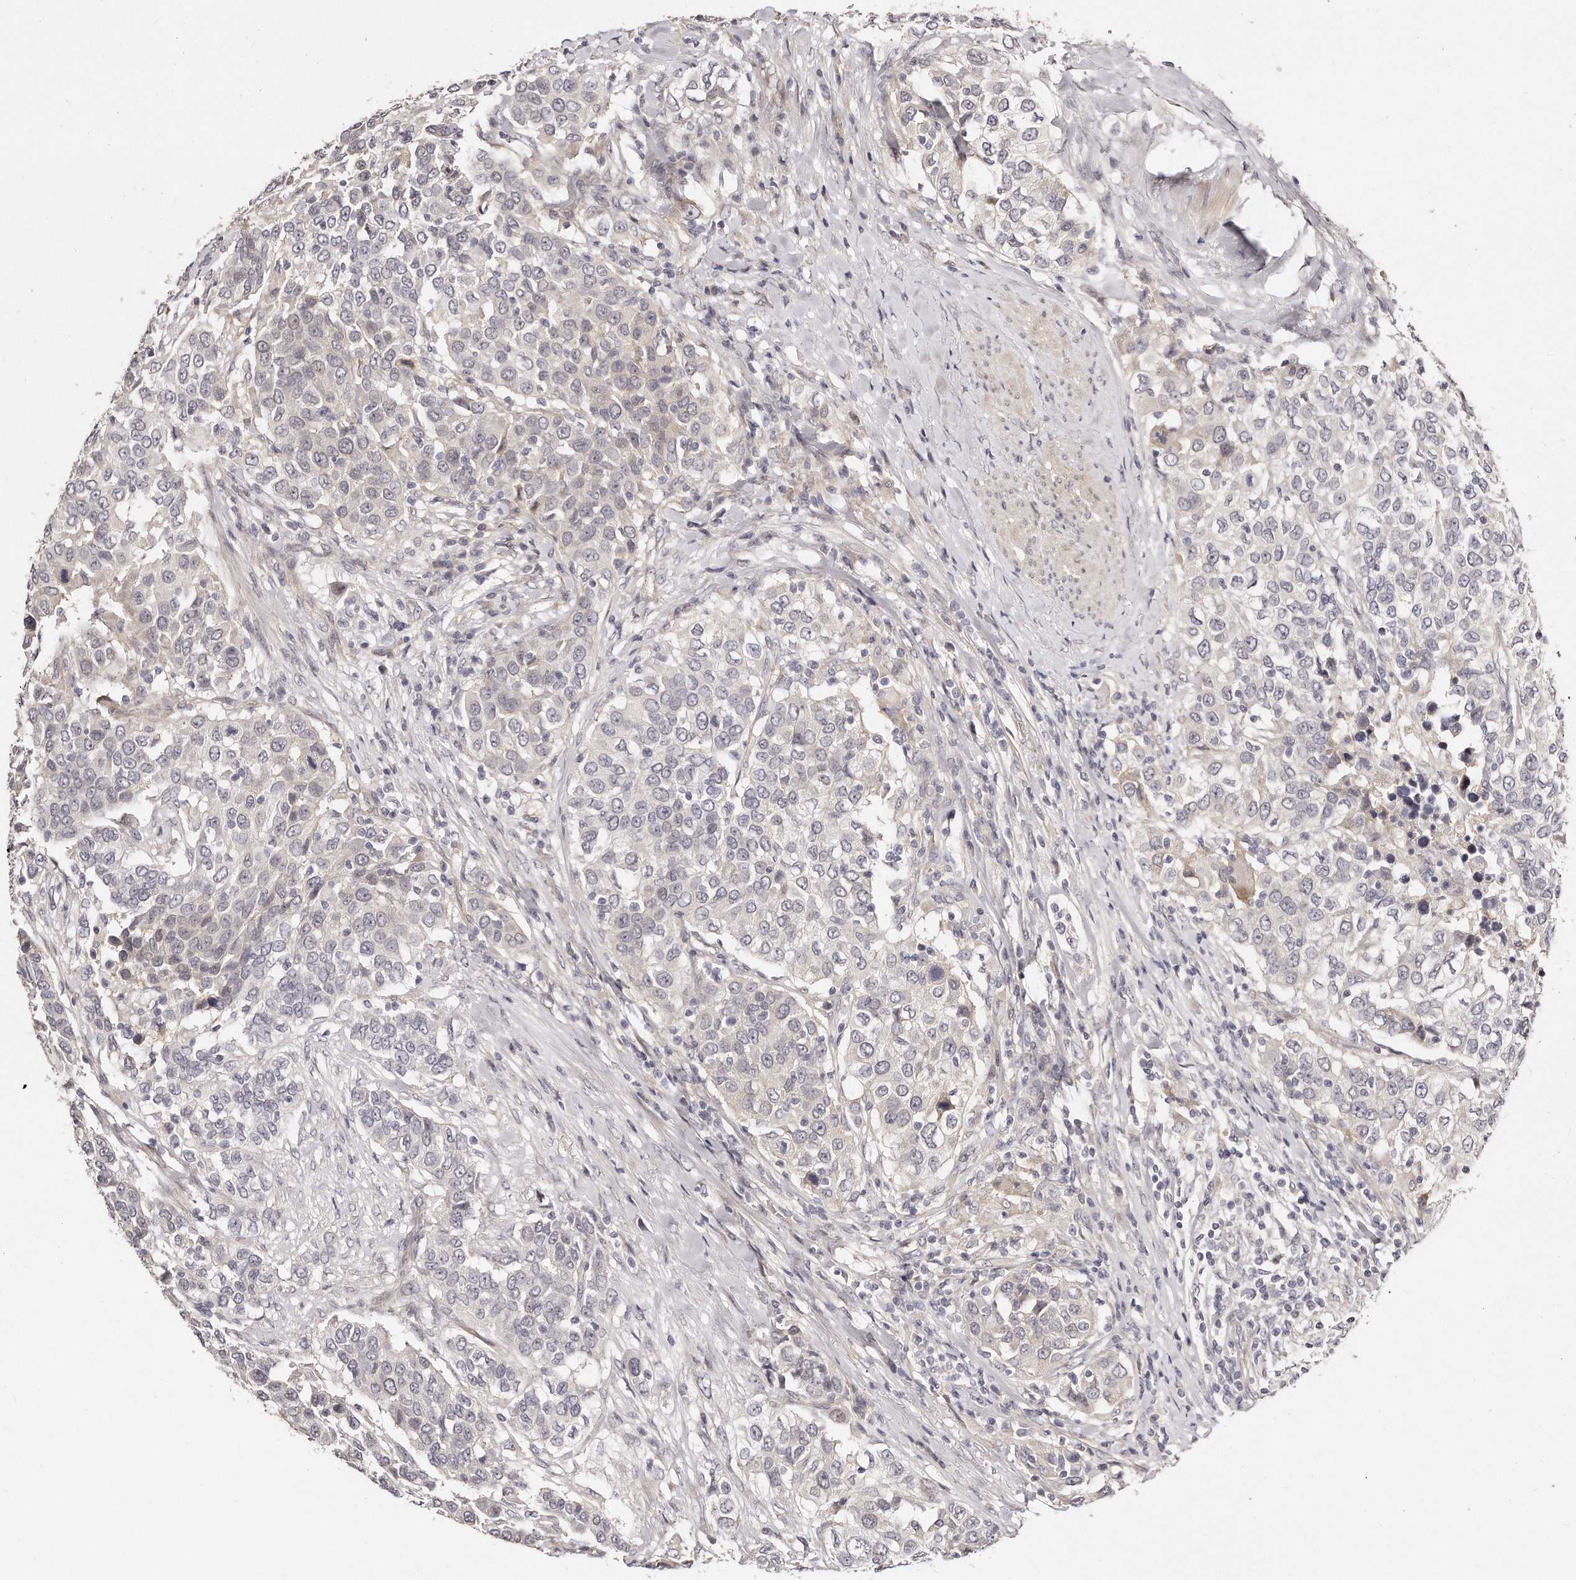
{"staining": {"intensity": "negative", "quantity": "none", "location": "none"}, "tissue": "urothelial cancer", "cell_type": "Tumor cells", "image_type": "cancer", "snomed": [{"axis": "morphology", "description": "Urothelial carcinoma, High grade"}, {"axis": "topography", "description": "Urinary bladder"}], "caption": "A high-resolution photomicrograph shows immunohistochemistry staining of urothelial carcinoma (high-grade), which reveals no significant staining in tumor cells.", "gene": "CASZ1", "patient": {"sex": "female", "age": 80}}